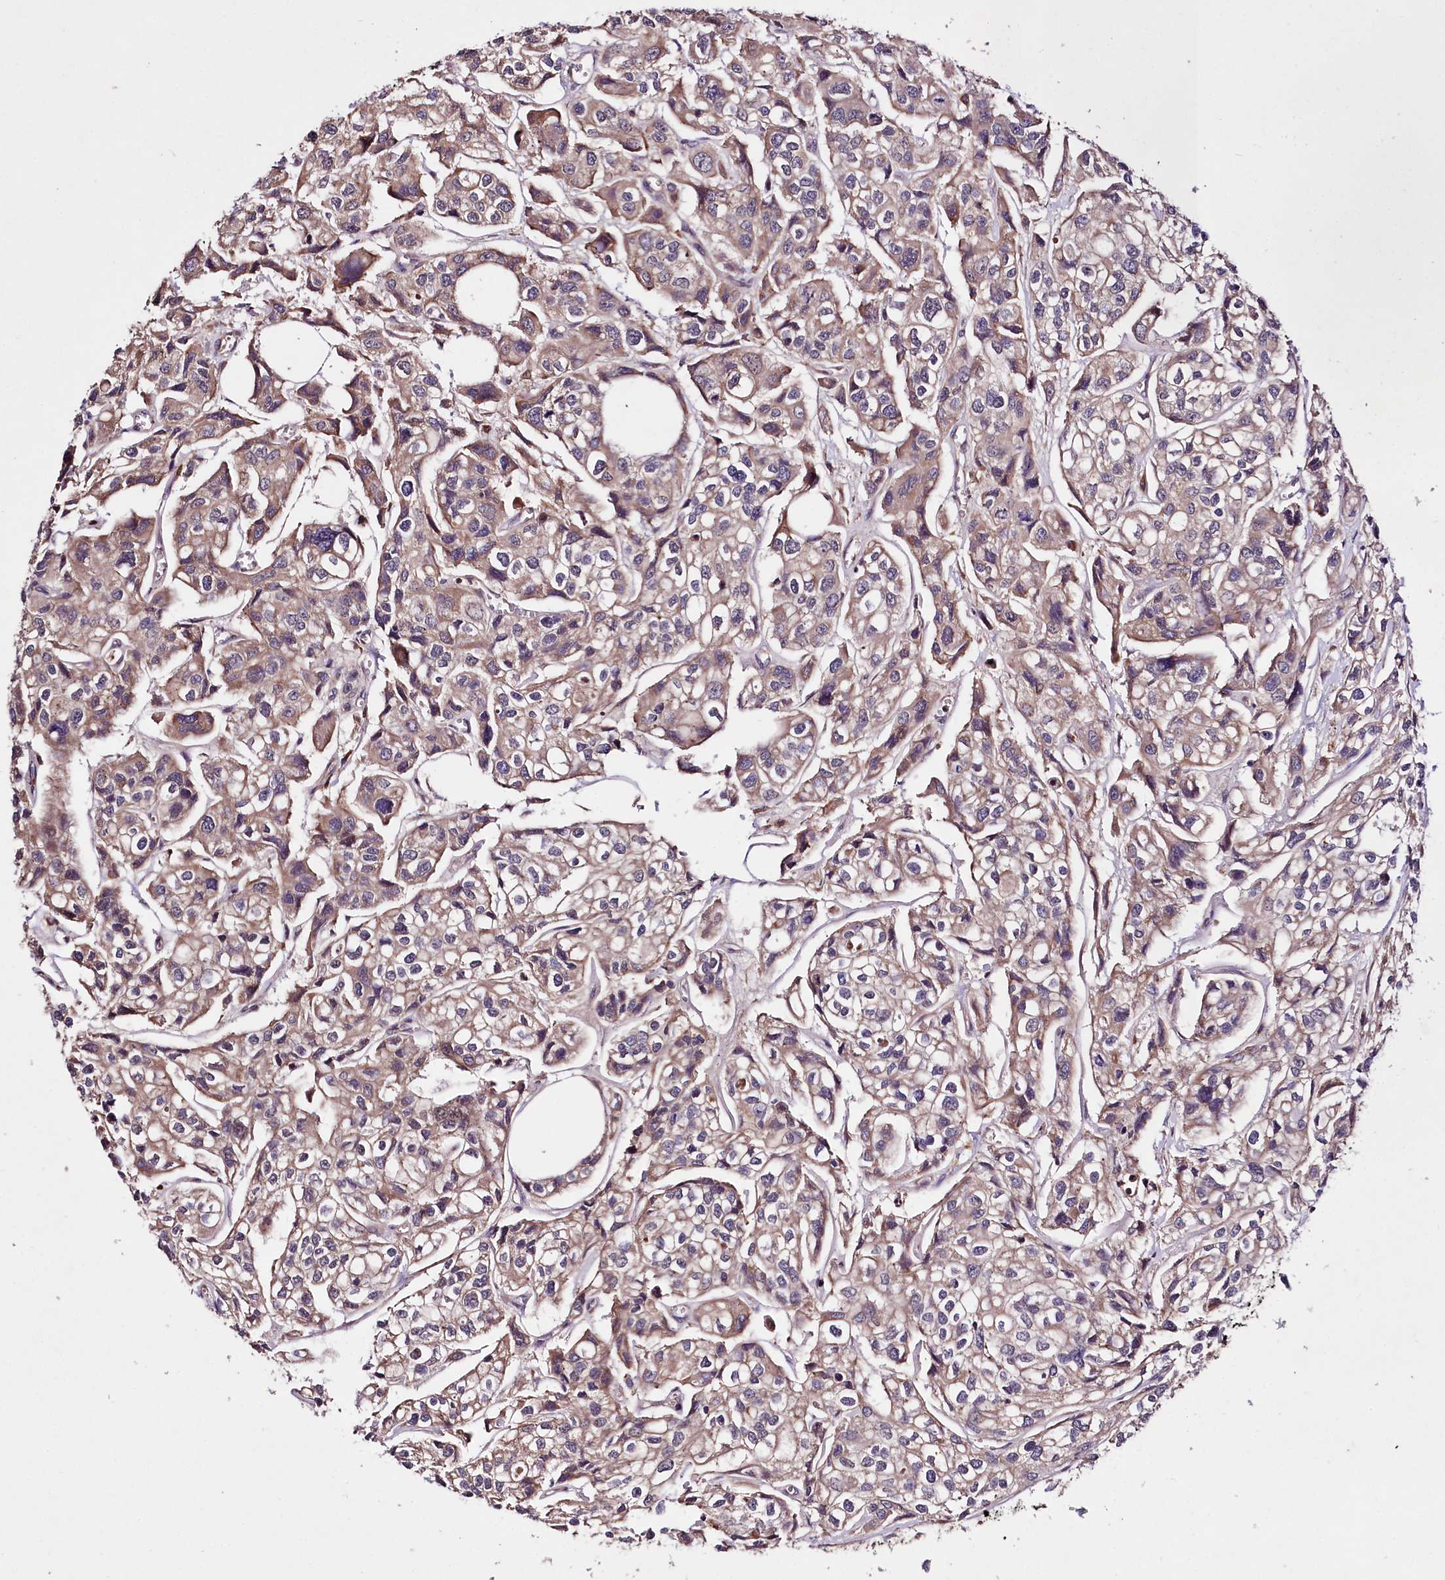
{"staining": {"intensity": "weak", "quantity": ">75%", "location": "cytoplasmic/membranous"}, "tissue": "urothelial cancer", "cell_type": "Tumor cells", "image_type": "cancer", "snomed": [{"axis": "morphology", "description": "Urothelial carcinoma, High grade"}, {"axis": "topography", "description": "Urinary bladder"}], "caption": "This is an image of IHC staining of urothelial cancer, which shows weak expression in the cytoplasmic/membranous of tumor cells.", "gene": "TNPO3", "patient": {"sex": "male", "age": 67}}